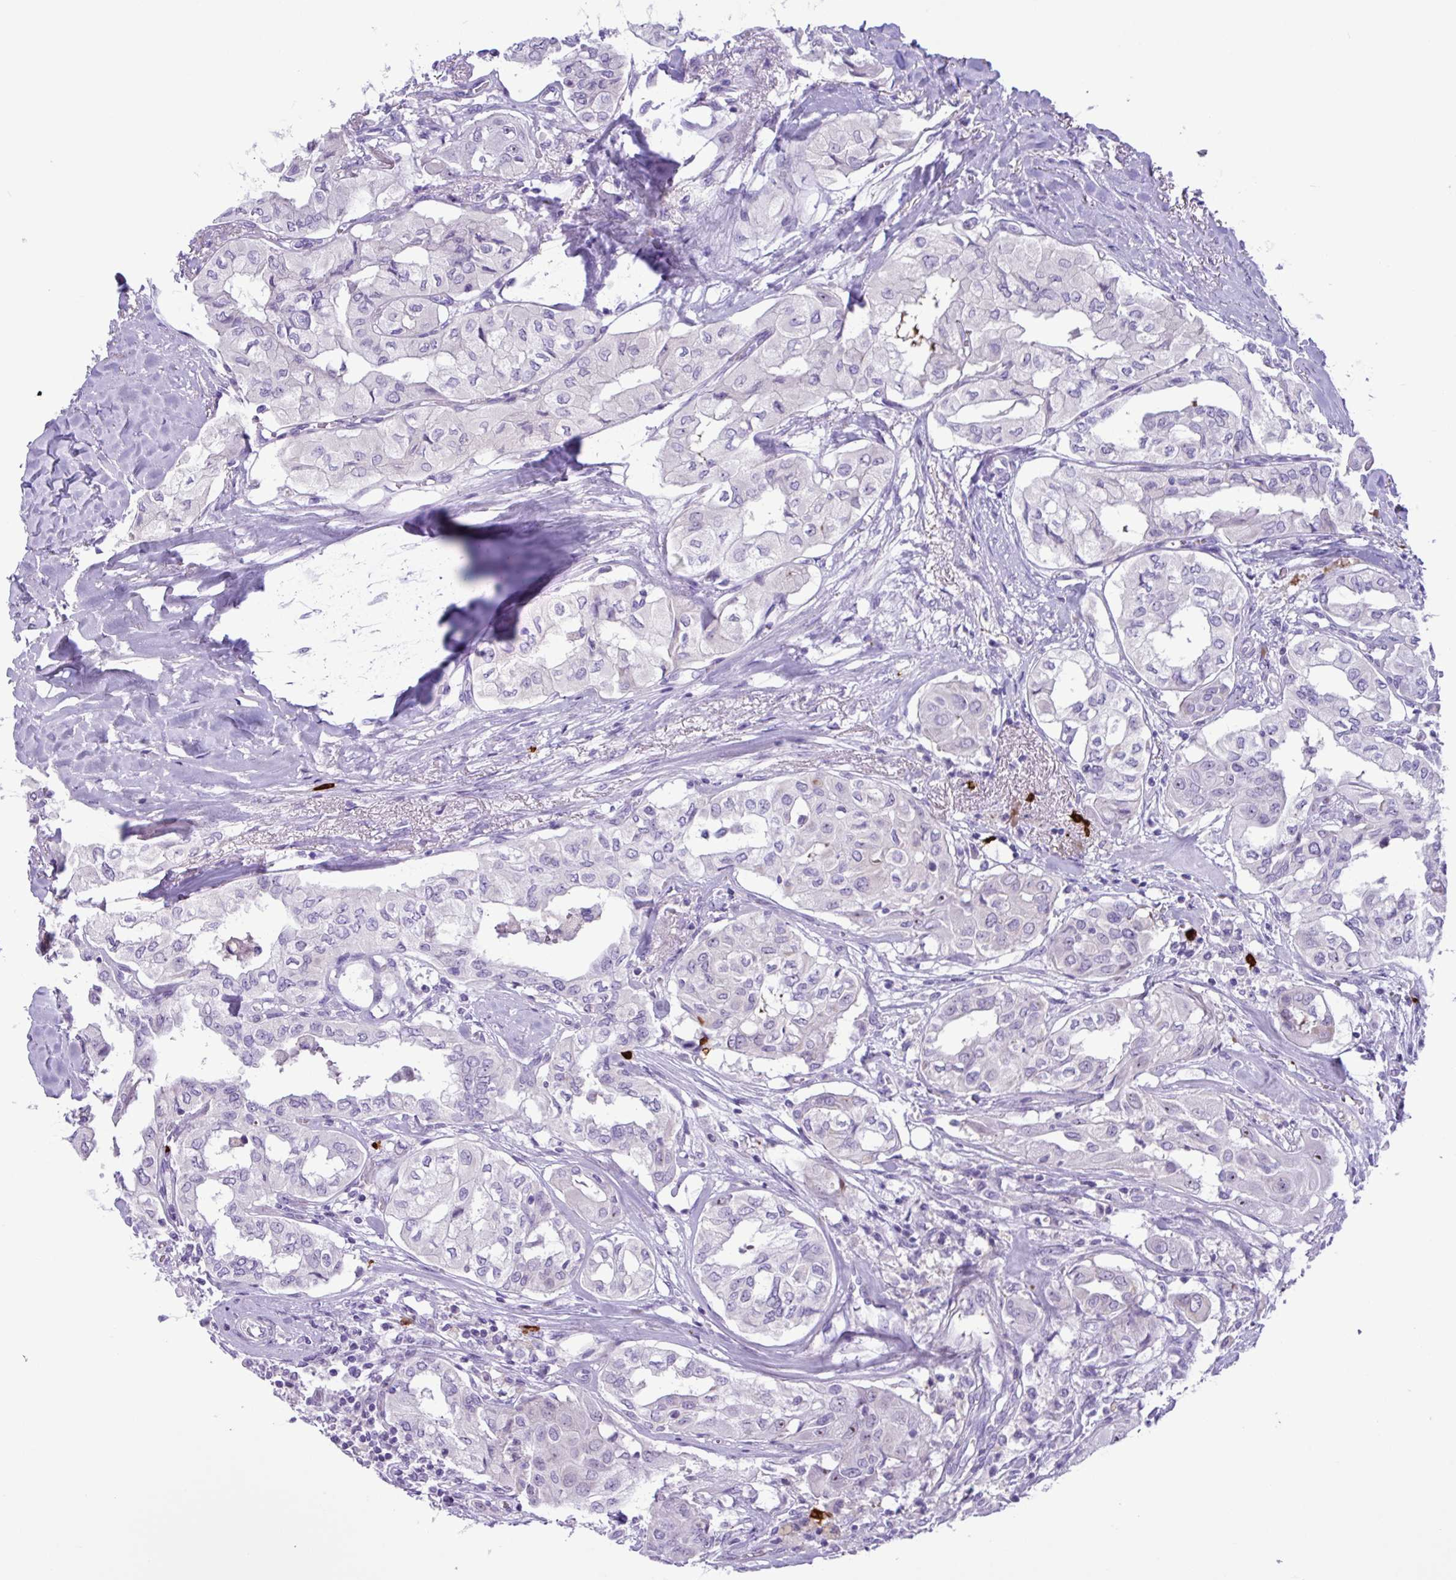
{"staining": {"intensity": "negative", "quantity": "none", "location": "none"}, "tissue": "thyroid cancer", "cell_type": "Tumor cells", "image_type": "cancer", "snomed": [{"axis": "morphology", "description": "Papillary adenocarcinoma, NOS"}, {"axis": "topography", "description": "Thyroid gland"}], "caption": "Immunohistochemistry of human thyroid cancer reveals no staining in tumor cells.", "gene": "MRM2", "patient": {"sex": "female", "age": 59}}